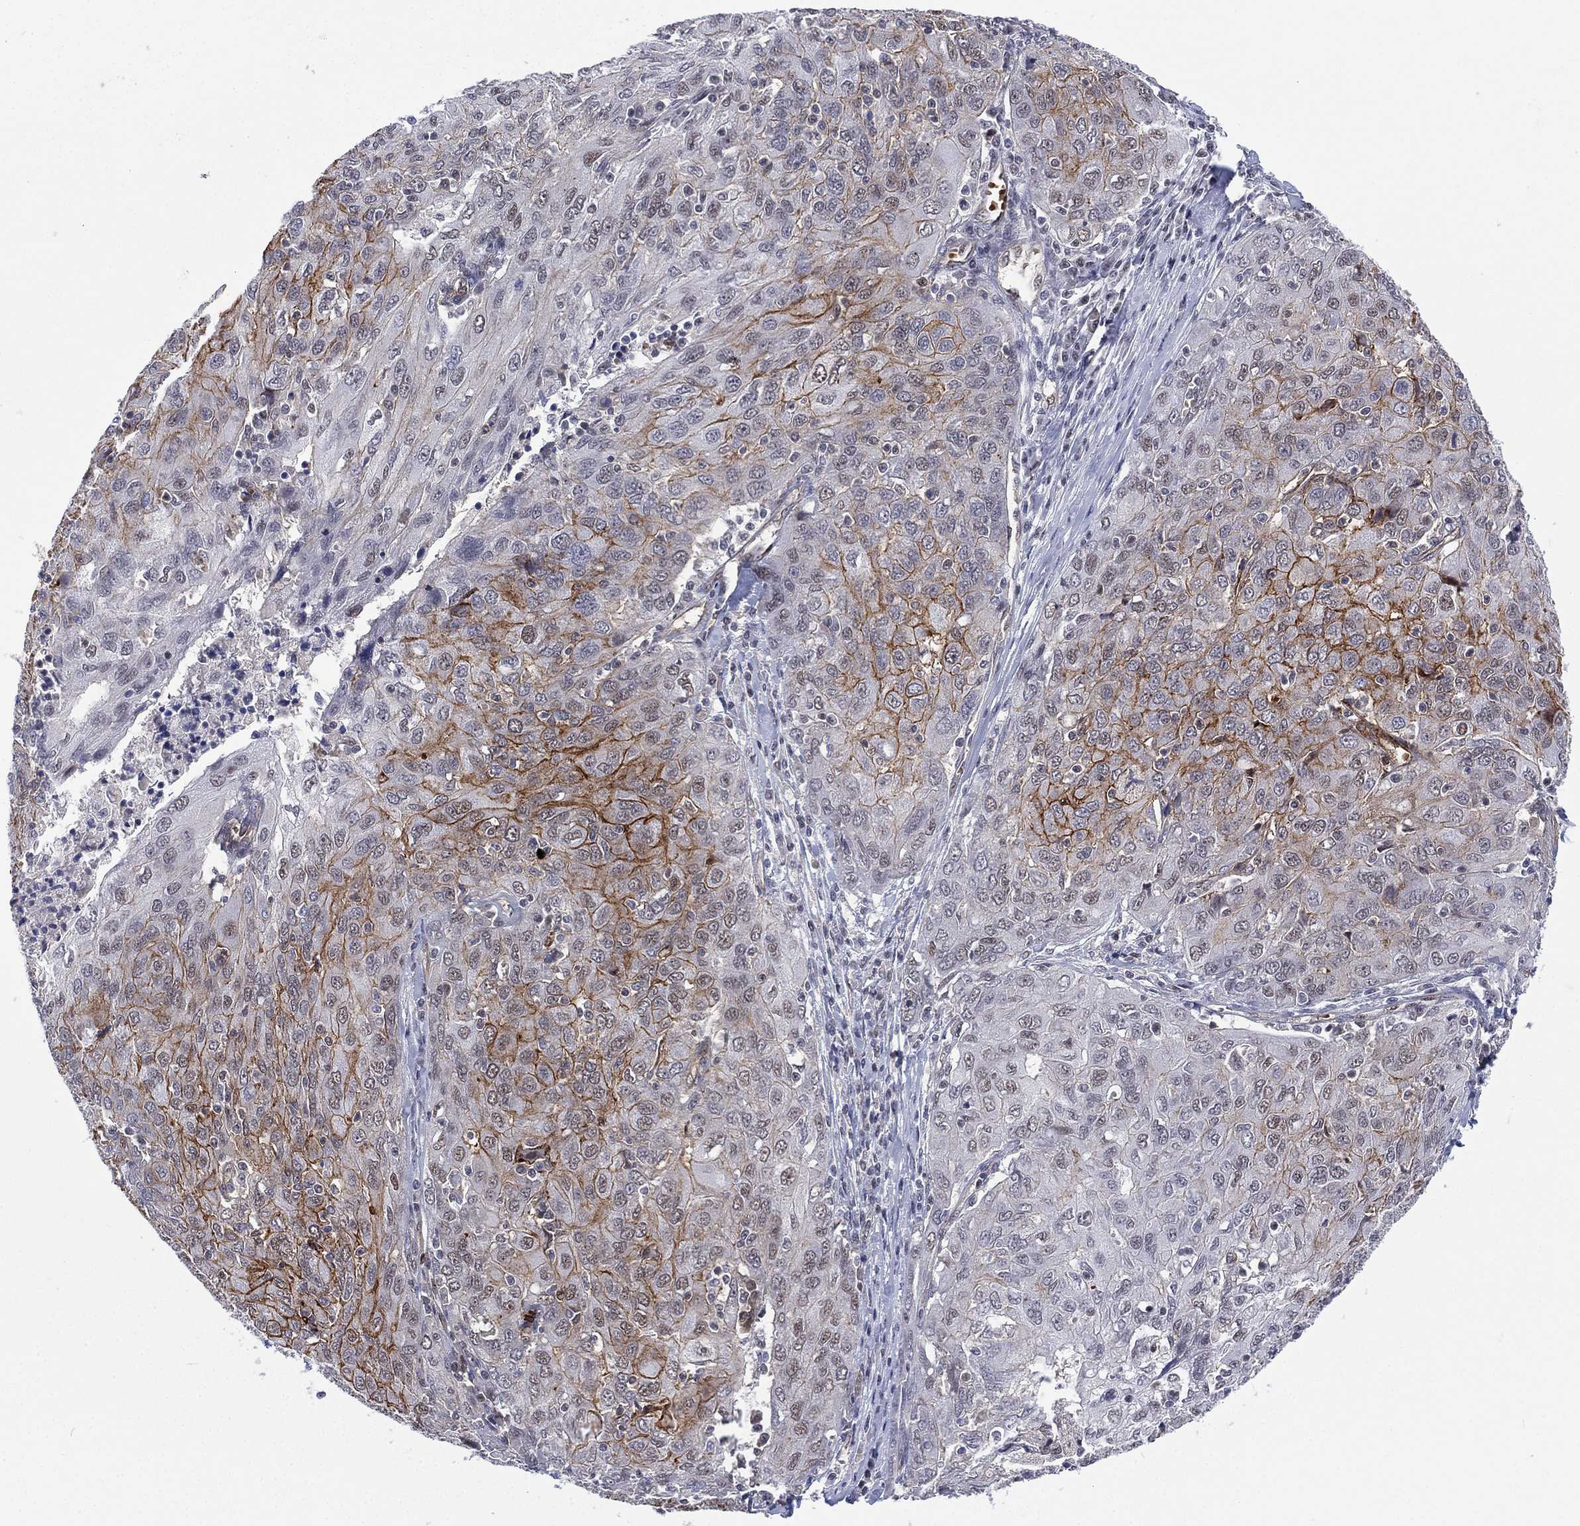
{"staining": {"intensity": "strong", "quantity": "<25%", "location": "cytoplasmic/membranous"}, "tissue": "ovarian cancer", "cell_type": "Tumor cells", "image_type": "cancer", "snomed": [{"axis": "morphology", "description": "Carcinoma, endometroid"}, {"axis": "topography", "description": "Ovary"}], "caption": "Immunohistochemical staining of endometroid carcinoma (ovarian) exhibits strong cytoplasmic/membranous protein staining in about <25% of tumor cells.", "gene": "GSE1", "patient": {"sex": "female", "age": 50}}